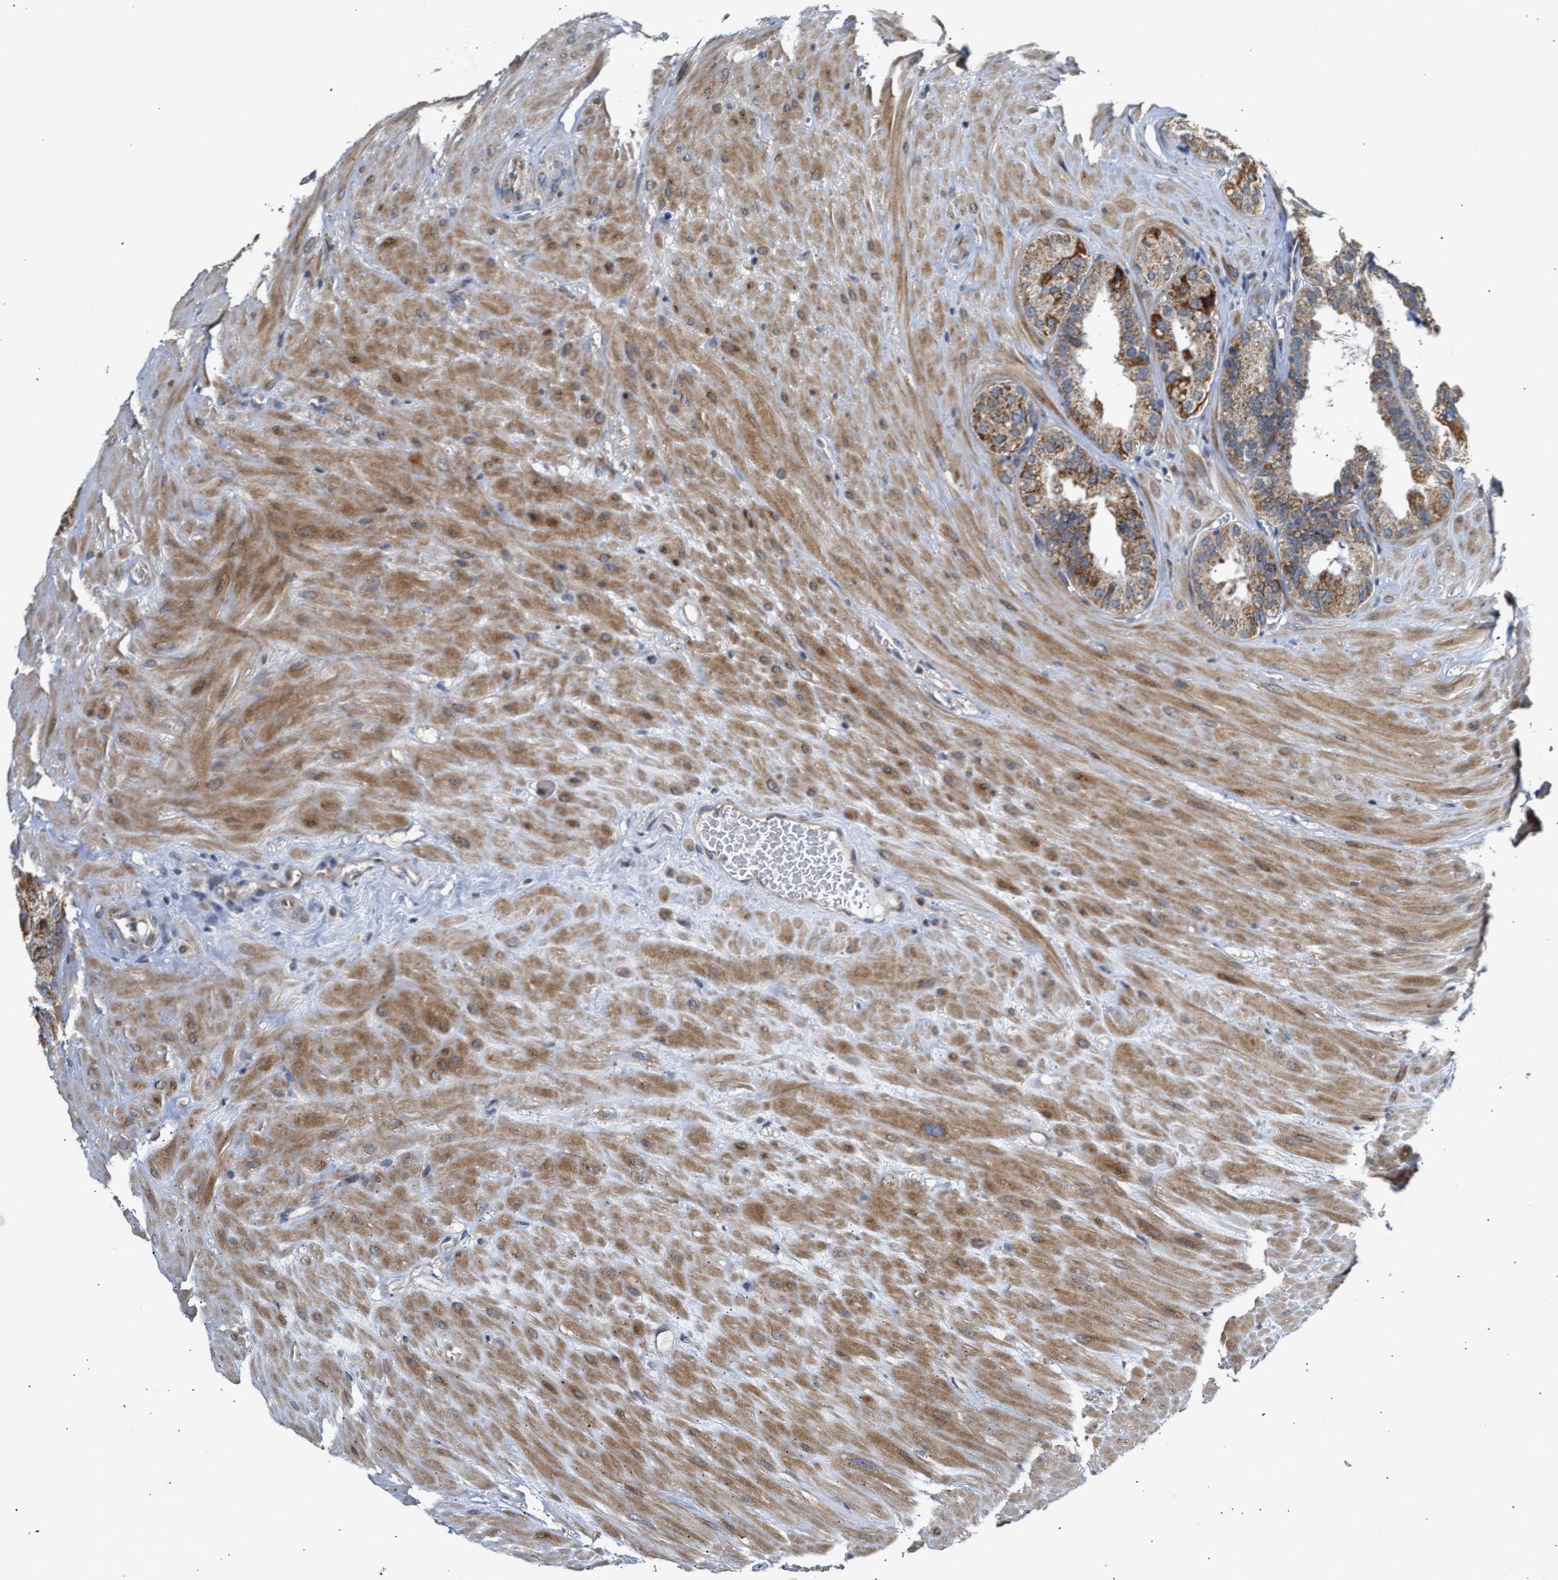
{"staining": {"intensity": "moderate", "quantity": ">75%", "location": "cytoplasmic/membranous"}, "tissue": "seminal vesicle", "cell_type": "Glandular cells", "image_type": "normal", "snomed": [{"axis": "morphology", "description": "Normal tissue, NOS"}, {"axis": "topography", "description": "Prostate"}, {"axis": "topography", "description": "Seminal veicle"}], "caption": "Moderate cytoplasmic/membranous positivity is seen in about >75% of glandular cells in normal seminal vesicle. The protein of interest is stained brown, and the nuclei are stained in blue (DAB IHC with brightfield microscopy, high magnification).", "gene": "DEPTOR", "patient": {"sex": "male", "age": 51}}